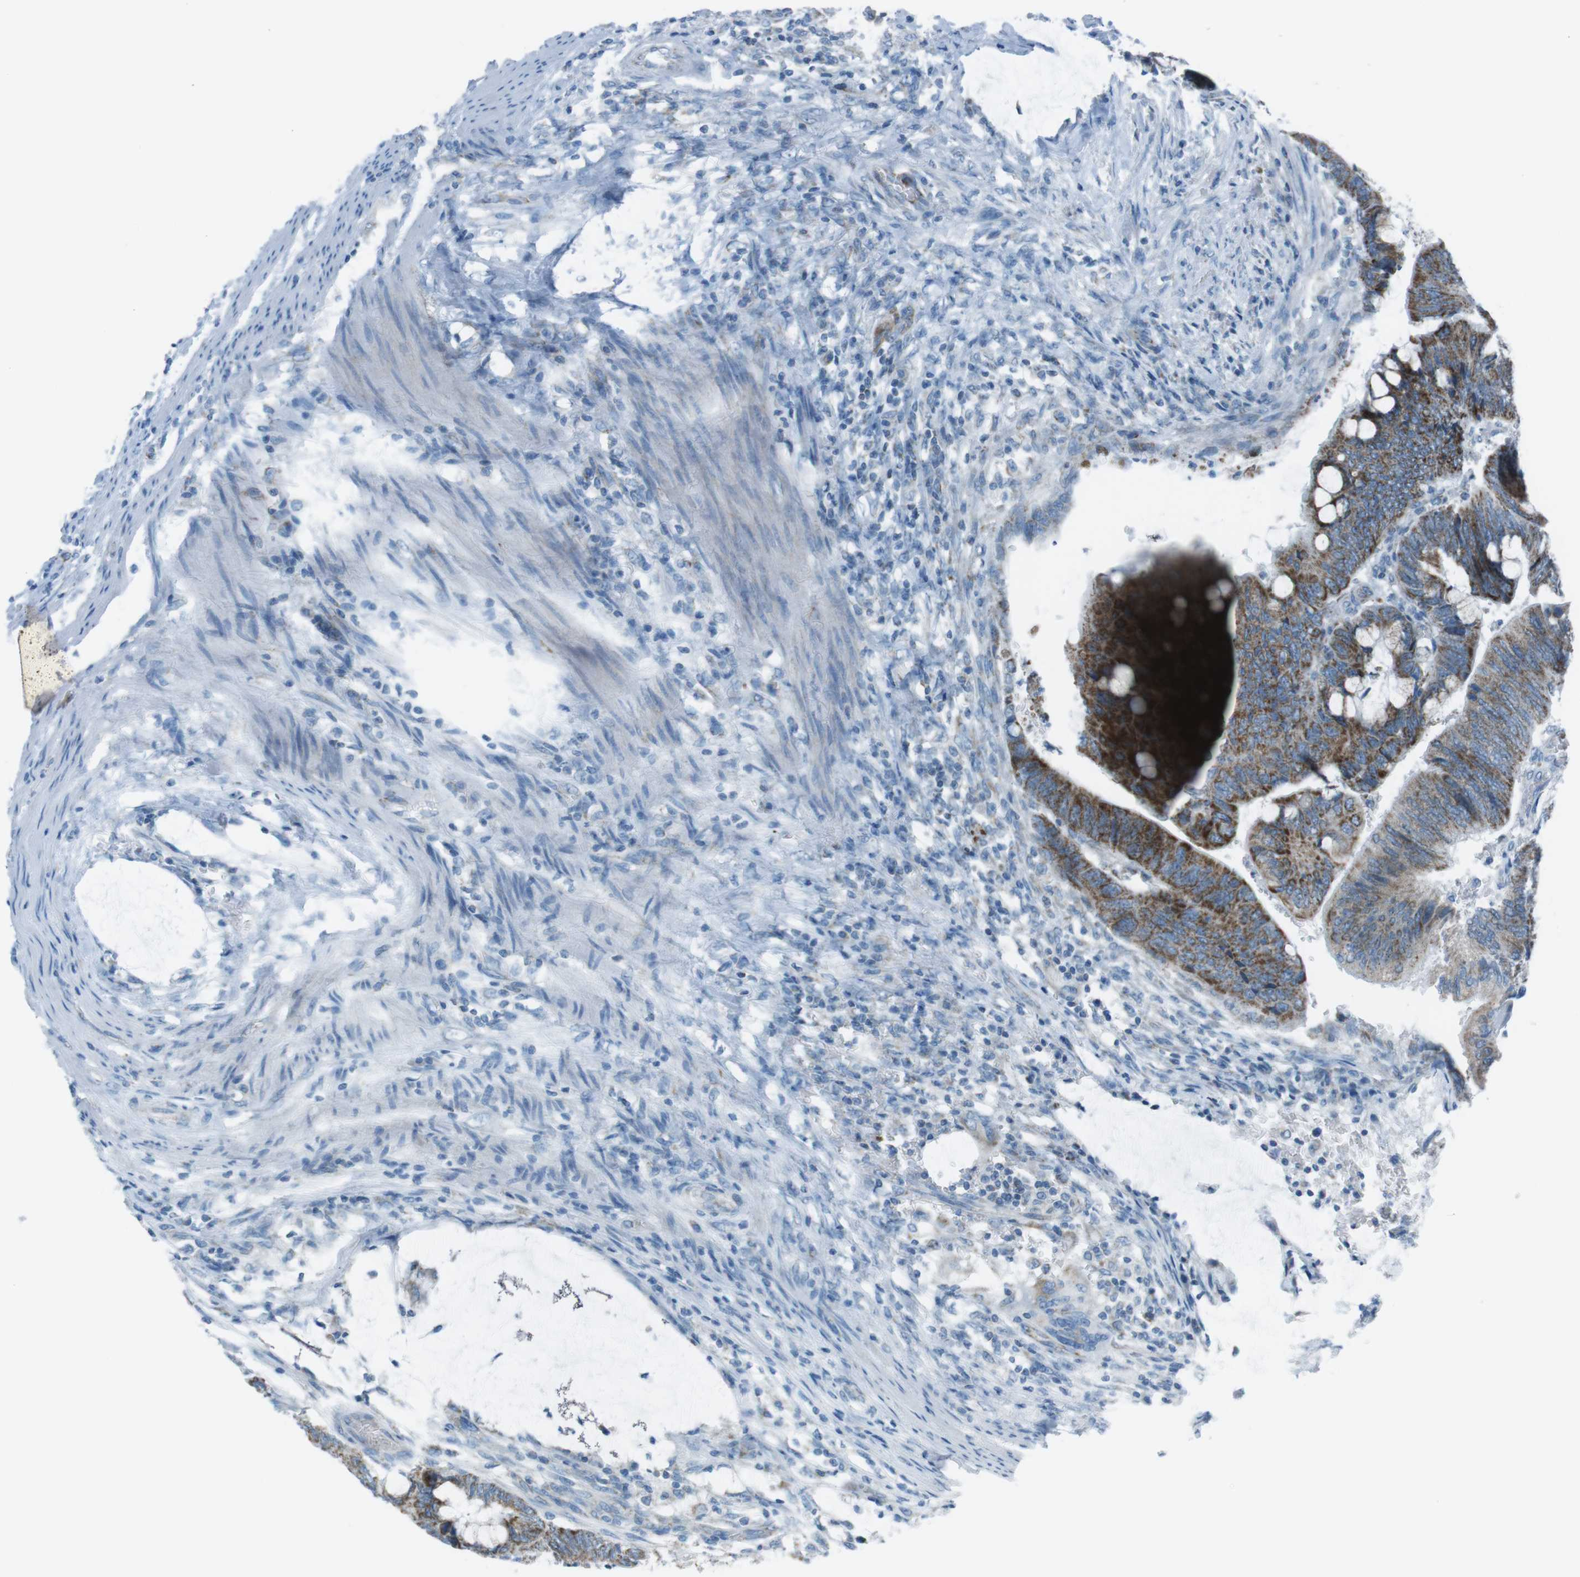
{"staining": {"intensity": "moderate", "quantity": ">75%", "location": "cytoplasmic/membranous"}, "tissue": "colorectal cancer", "cell_type": "Tumor cells", "image_type": "cancer", "snomed": [{"axis": "morphology", "description": "Normal tissue, NOS"}, {"axis": "morphology", "description": "Adenocarcinoma, NOS"}, {"axis": "topography", "description": "Rectum"}, {"axis": "topography", "description": "Peripheral nerve tissue"}], "caption": "Immunohistochemistry image of human adenocarcinoma (colorectal) stained for a protein (brown), which demonstrates medium levels of moderate cytoplasmic/membranous expression in approximately >75% of tumor cells.", "gene": "DNAJA3", "patient": {"sex": "male", "age": 92}}